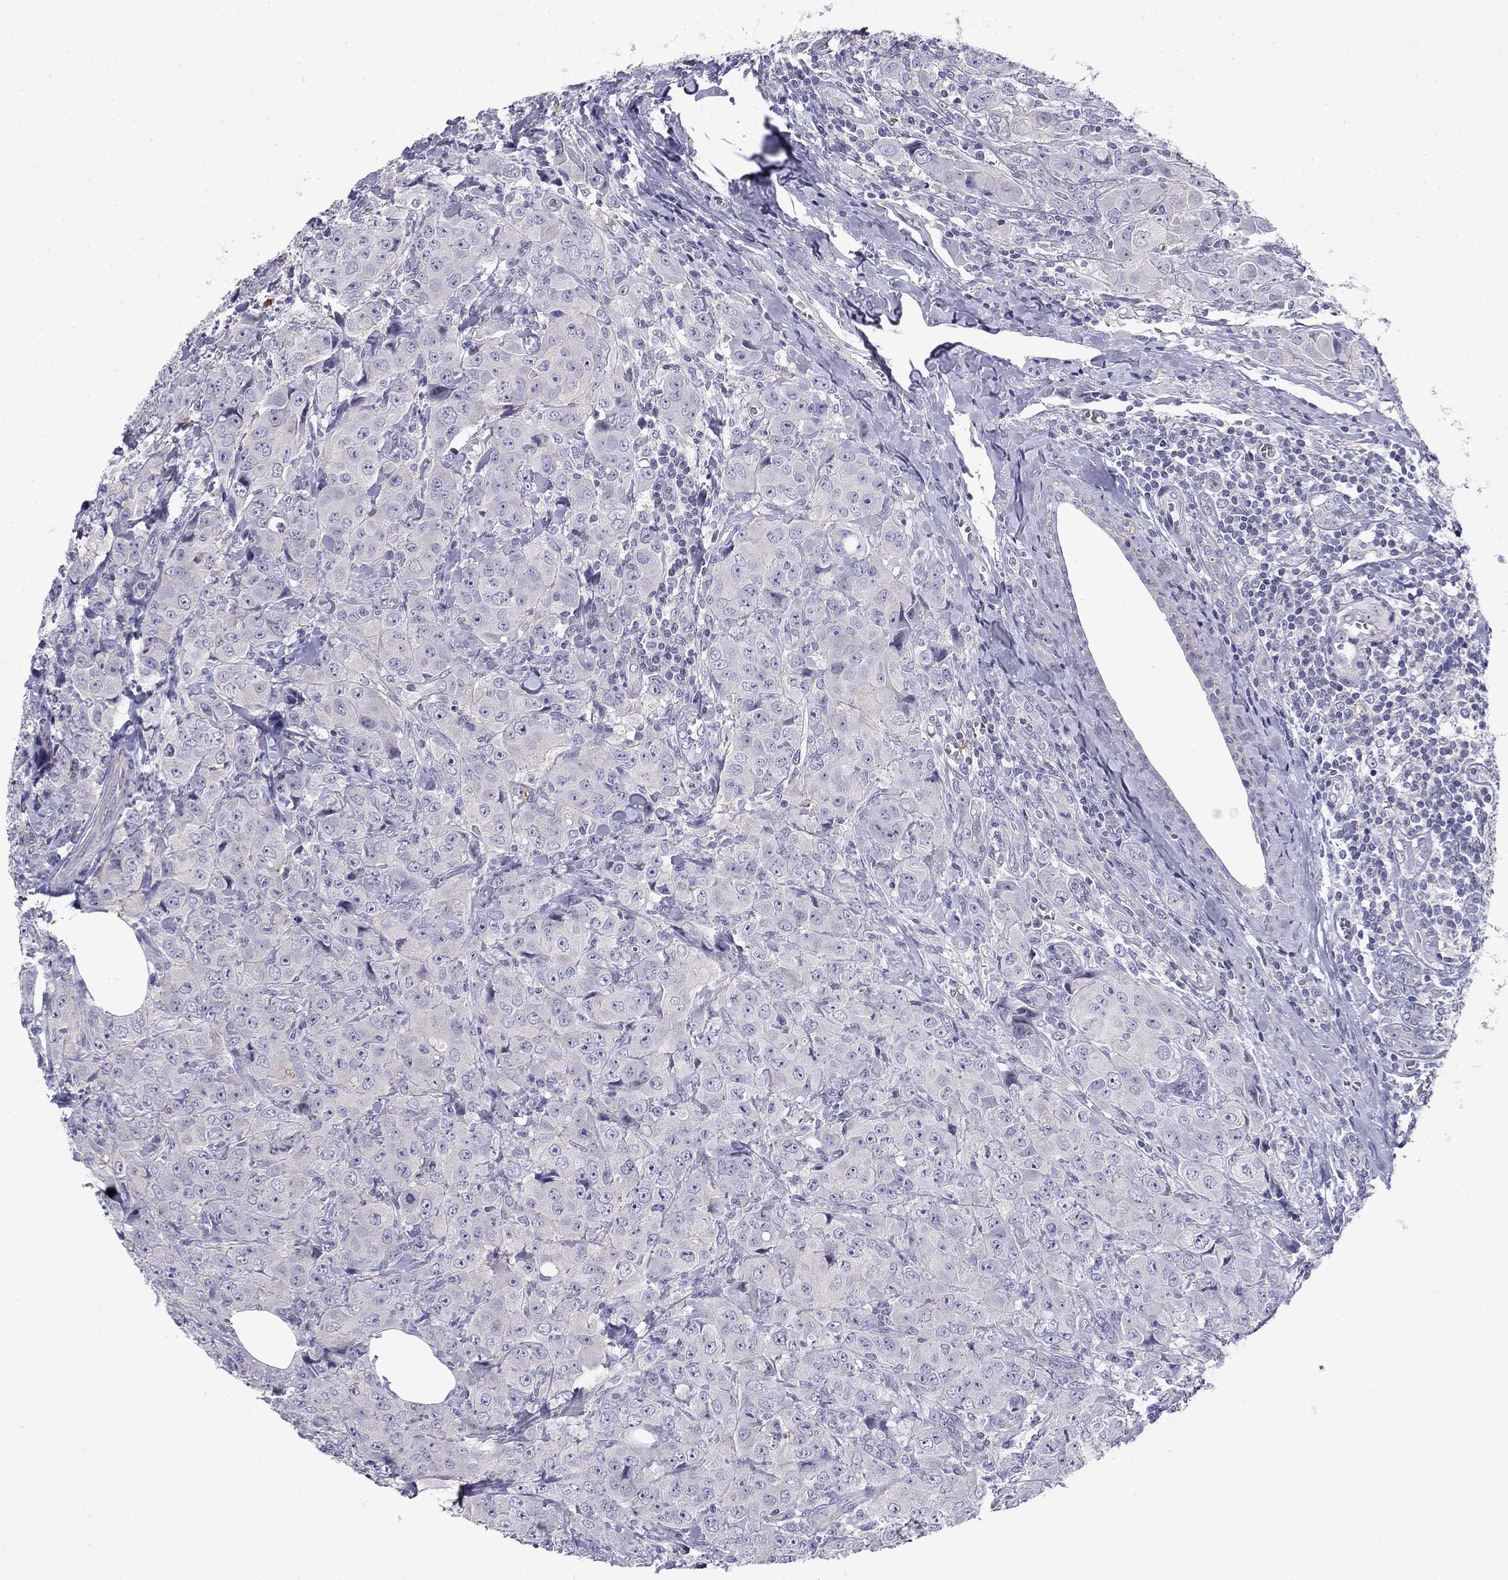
{"staining": {"intensity": "negative", "quantity": "none", "location": "none"}, "tissue": "breast cancer", "cell_type": "Tumor cells", "image_type": "cancer", "snomed": [{"axis": "morphology", "description": "Duct carcinoma"}, {"axis": "topography", "description": "Breast"}], "caption": "DAB immunohistochemical staining of human breast cancer (intraductal carcinoma) demonstrates no significant staining in tumor cells. The staining was performed using DAB (3,3'-diaminobenzidine) to visualize the protein expression in brown, while the nuclei were stained in blue with hematoxylin (Magnification: 20x).", "gene": "PRR18", "patient": {"sex": "female", "age": 43}}